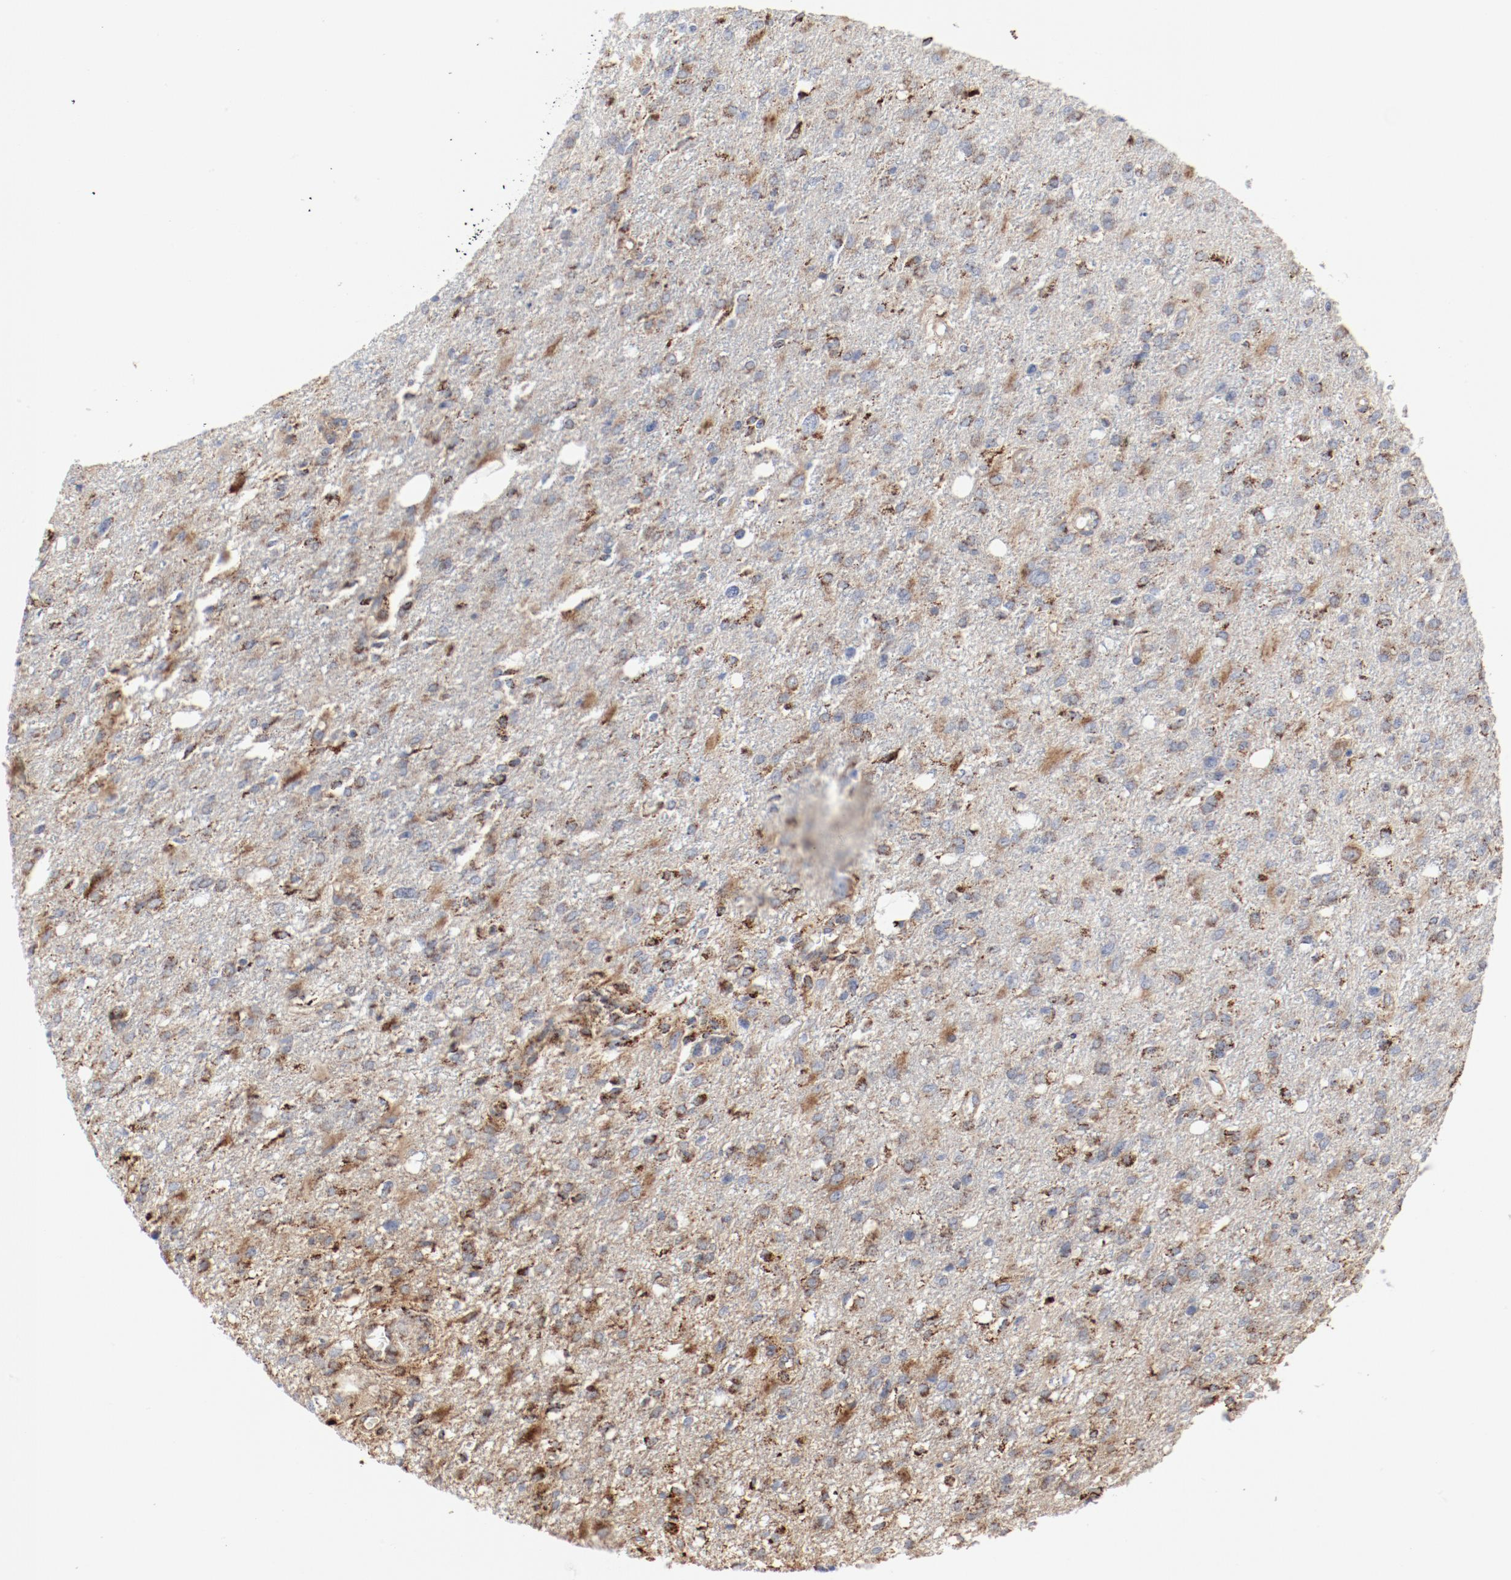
{"staining": {"intensity": "moderate", "quantity": "25%-75%", "location": "cytoplasmic/membranous"}, "tissue": "glioma", "cell_type": "Tumor cells", "image_type": "cancer", "snomed": [{"axis": "morphology", "description": "Glioma, malignant, High grade"}, {"axis": "topography", "description": "Cerebral cortex"}], "caption": "Immunohistochemistry of glioma reveals medium levels of moderate cytoplasmic/membranous expression in about 25%-75% of tumor cells.", "gene": "SETD3", "patient": {"sex": "male", "age": 76}}